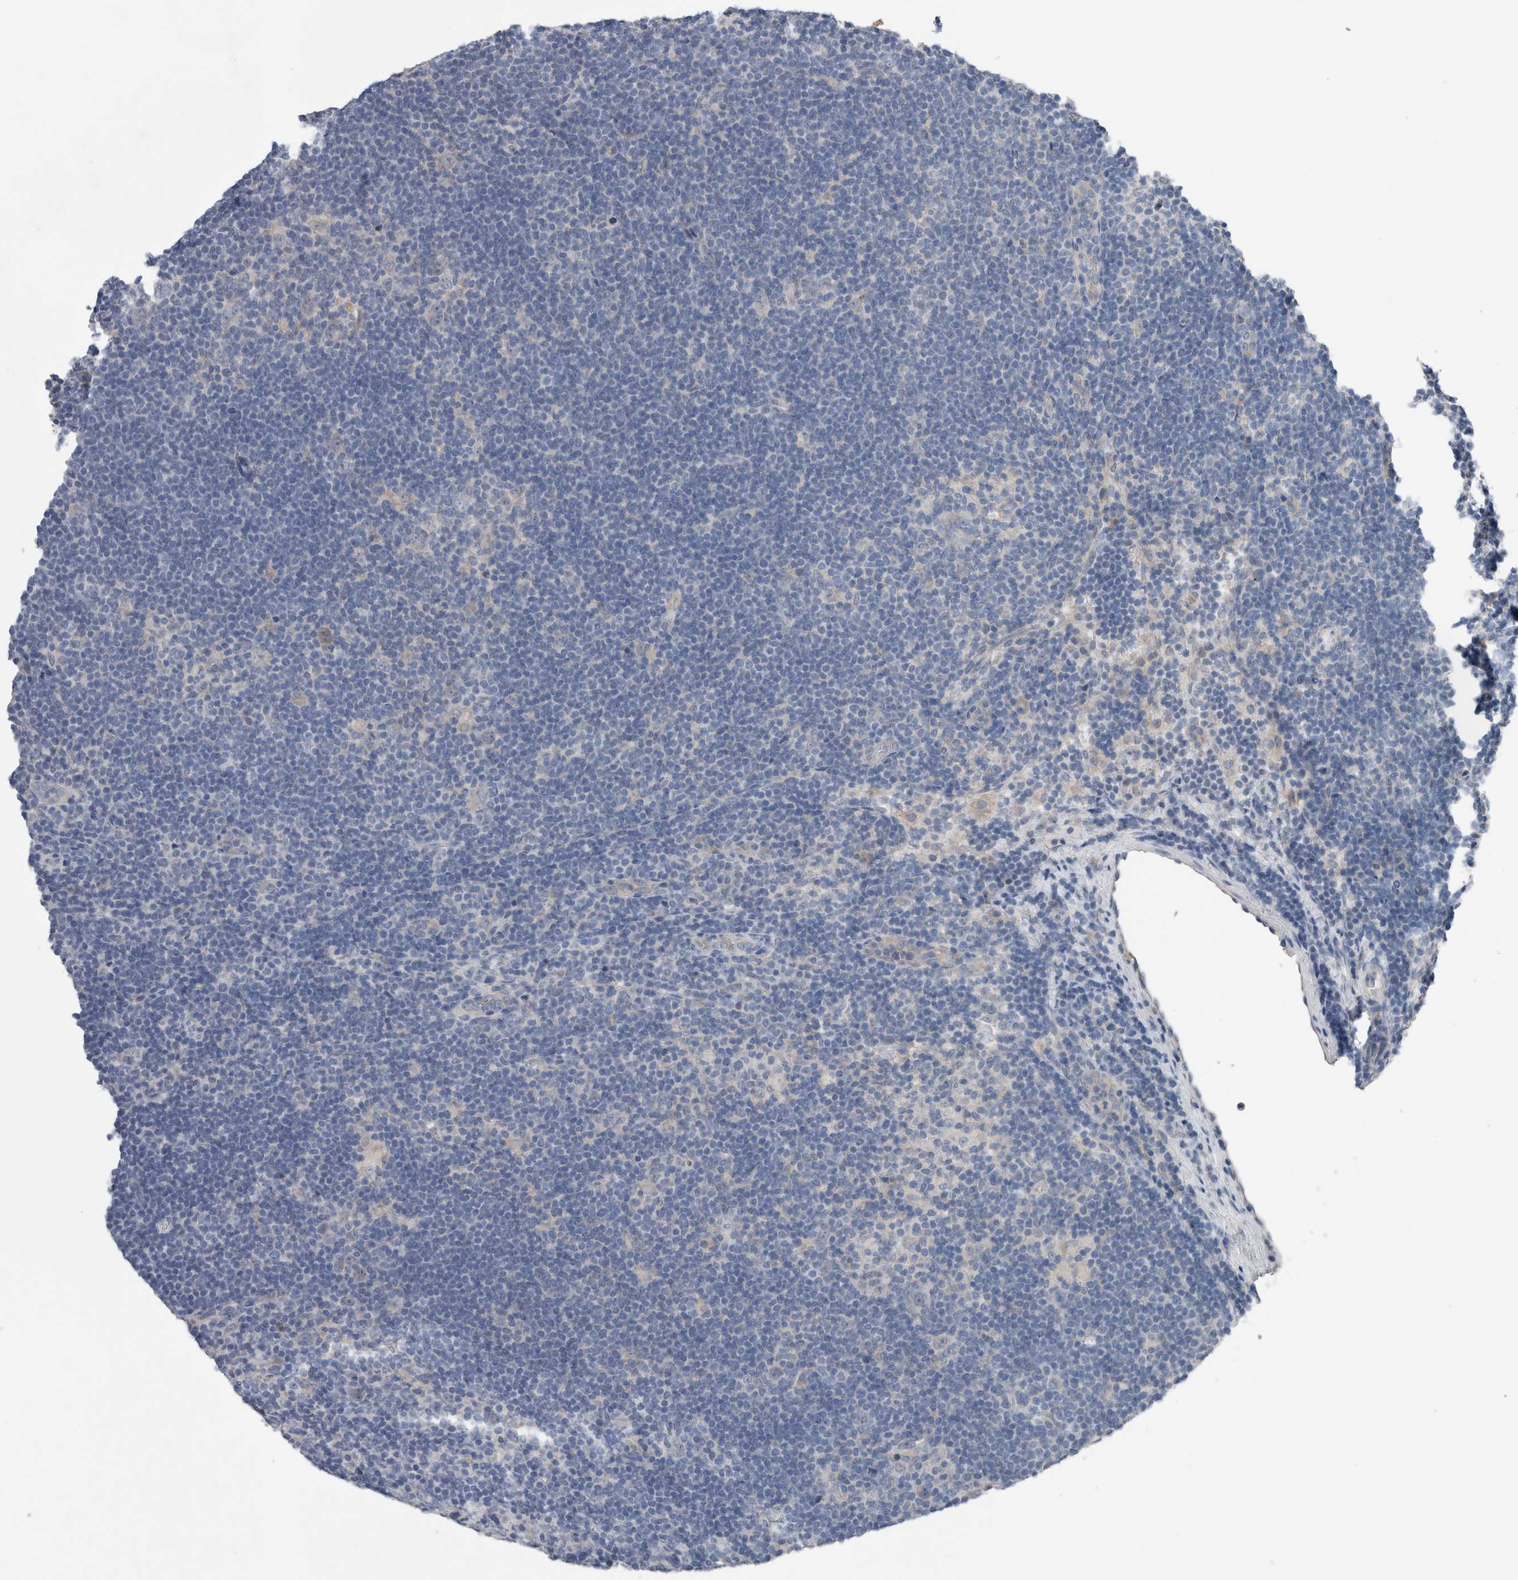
{"staining": {"intensity": "negative", "quantity": "none", "location": "none"}, "tissue": "lymphoma", "cell_type": "Tumor cells", "image_type": "cancer", "snomed": [{"axis": "morphology", "description": "Hodgkin's disease, NOS"}, {"axis": "topography", "description": "Lymph node"}], "caption": "DAB immunohistochemical staining of Hodgkin's disease displays no significant staining in tumor cells. (Brightfield microscopy of DAB immunohistochemistry at high magnification).", "gene": "CRNN", "patient": {"sex": "female", "age": 57}}